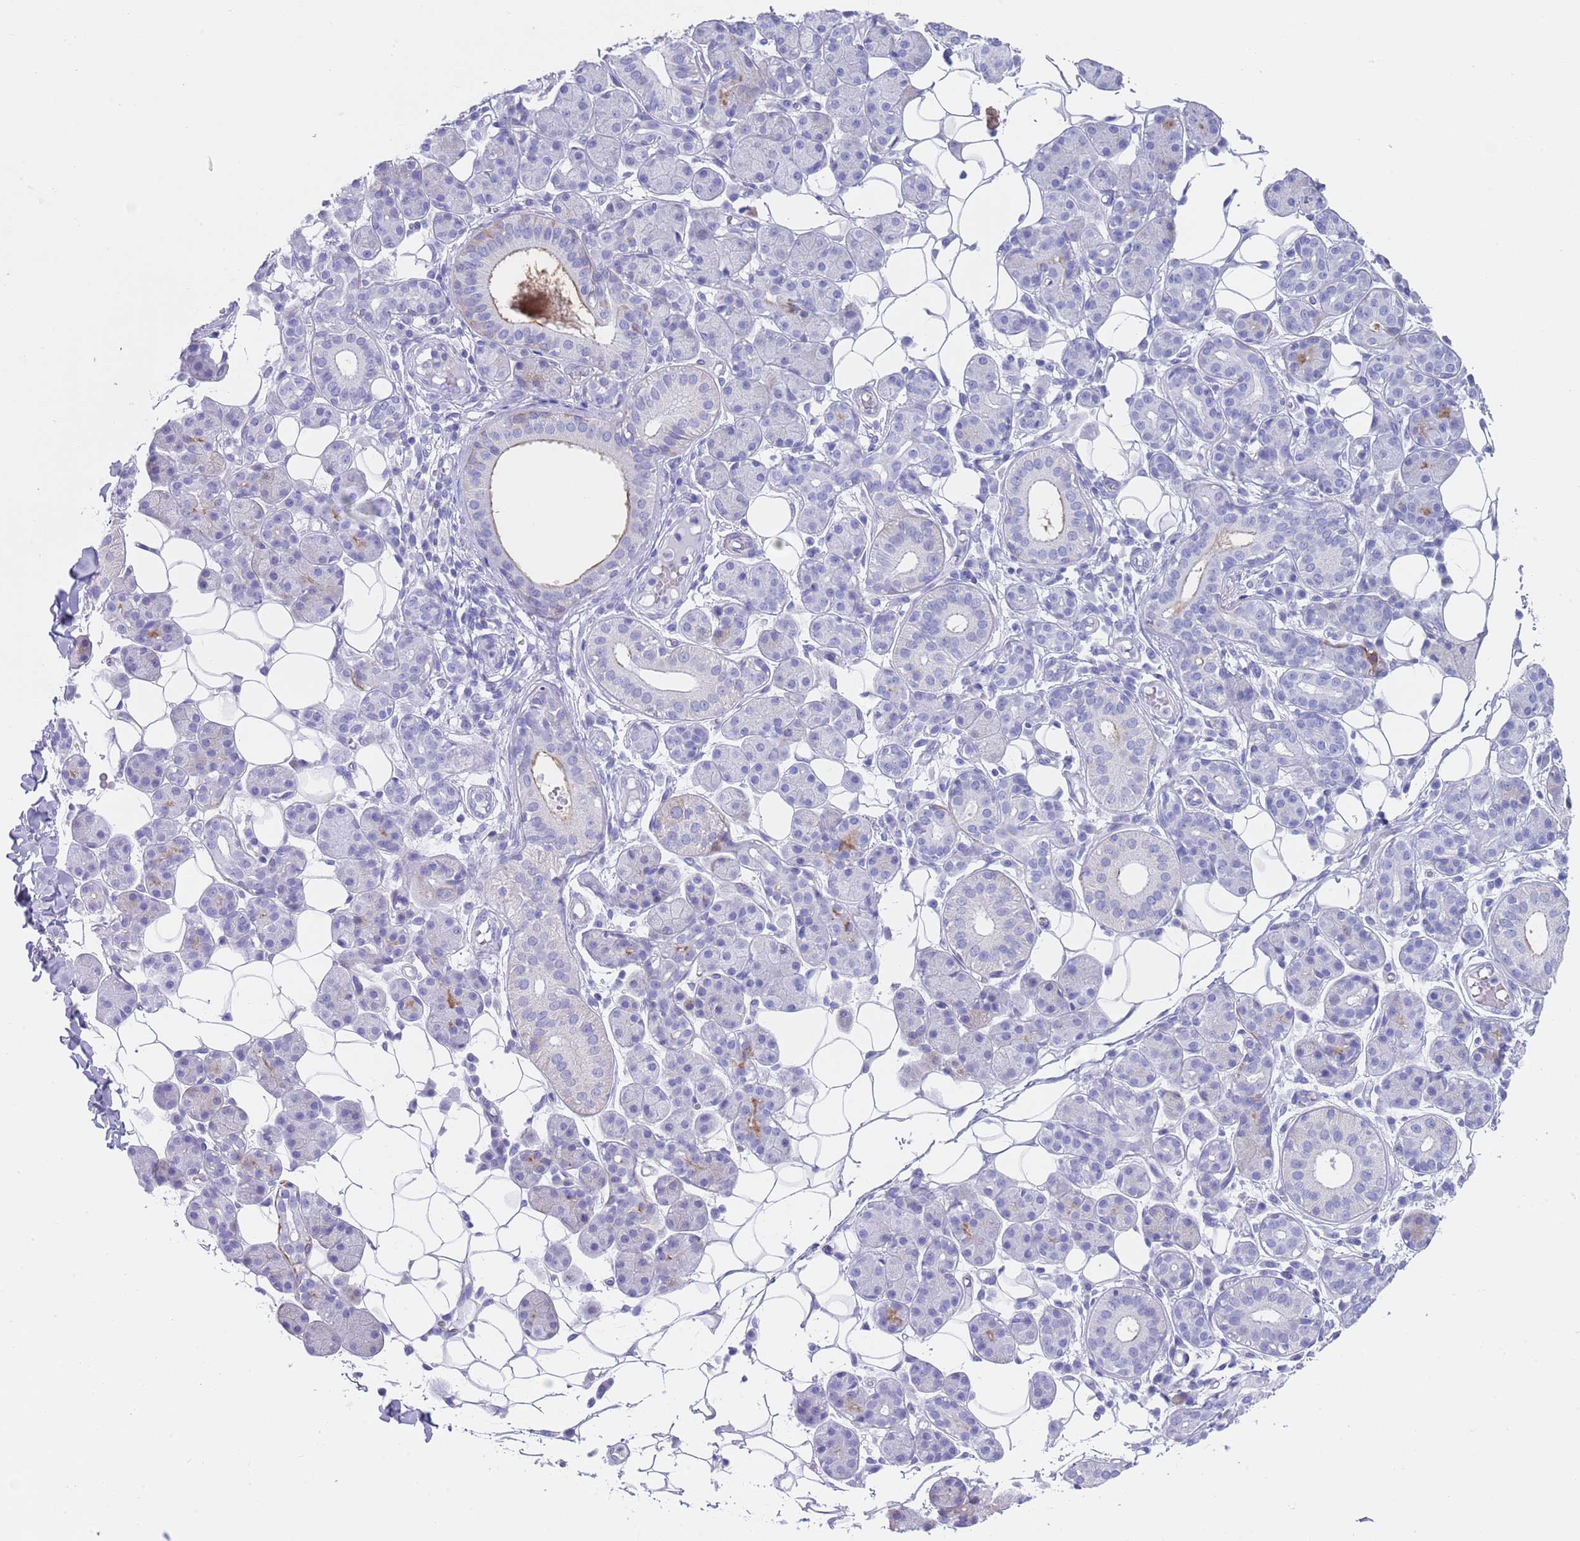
{"staining": {"intensity": "negative", "quantity": "none", "location": "none"}, "tissue": "salivary gland", "cell_type": "Glandular cells", "image_type": "normal", "snomed": [{"axis": "morphology", "description": "Normal tissue, NOS"}, {"axis": "topography", "description": "Salivary gland"}], "caption": "This is a image of IHC staining of unremarkable salivary gland, which shows no staining in glandular cells.", "gene": "CPXM2", "patient": {"sex": "female", "age": 33}}